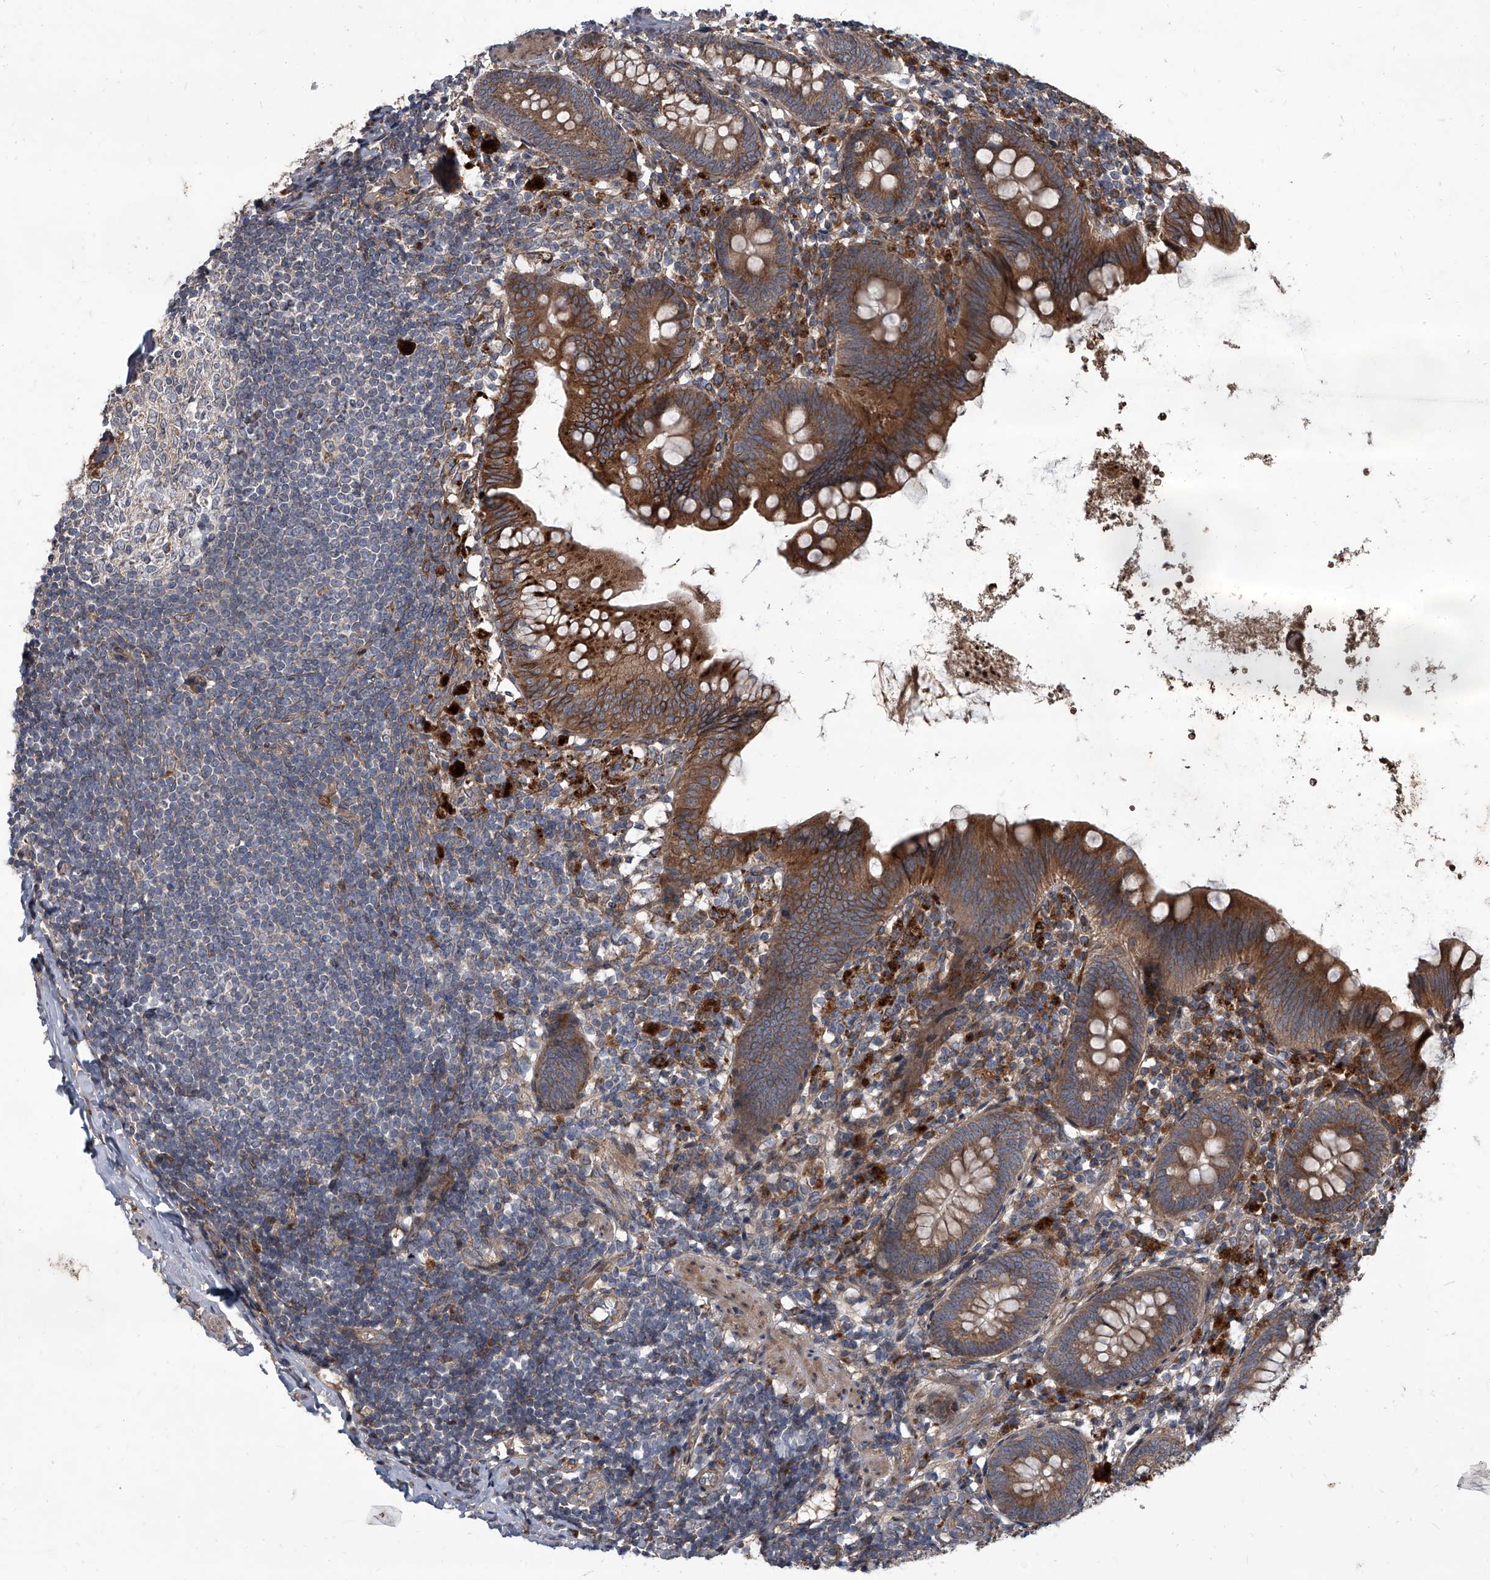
{"staining": {"intensity": "moderate", "quantity": ">75%", "location": "cytoplasmic/membranous"}, "tissue": "appendix", "cell_type": "Glandular cells", "image_type": "normal", "snomed": [{"axis": "morphology", "description": "Normal tissue, NOS"}, {"axis": "topography", "description": "Appendix"}], "caption": "Immunohistochemistry (IHC) of normal human appendix exhibits medium levels of moderate cytoplasmic/membranous staining in about >75% of glandular cells.", "gene": "EVA1C", "patient": {"sex": "female", "age": 62}}